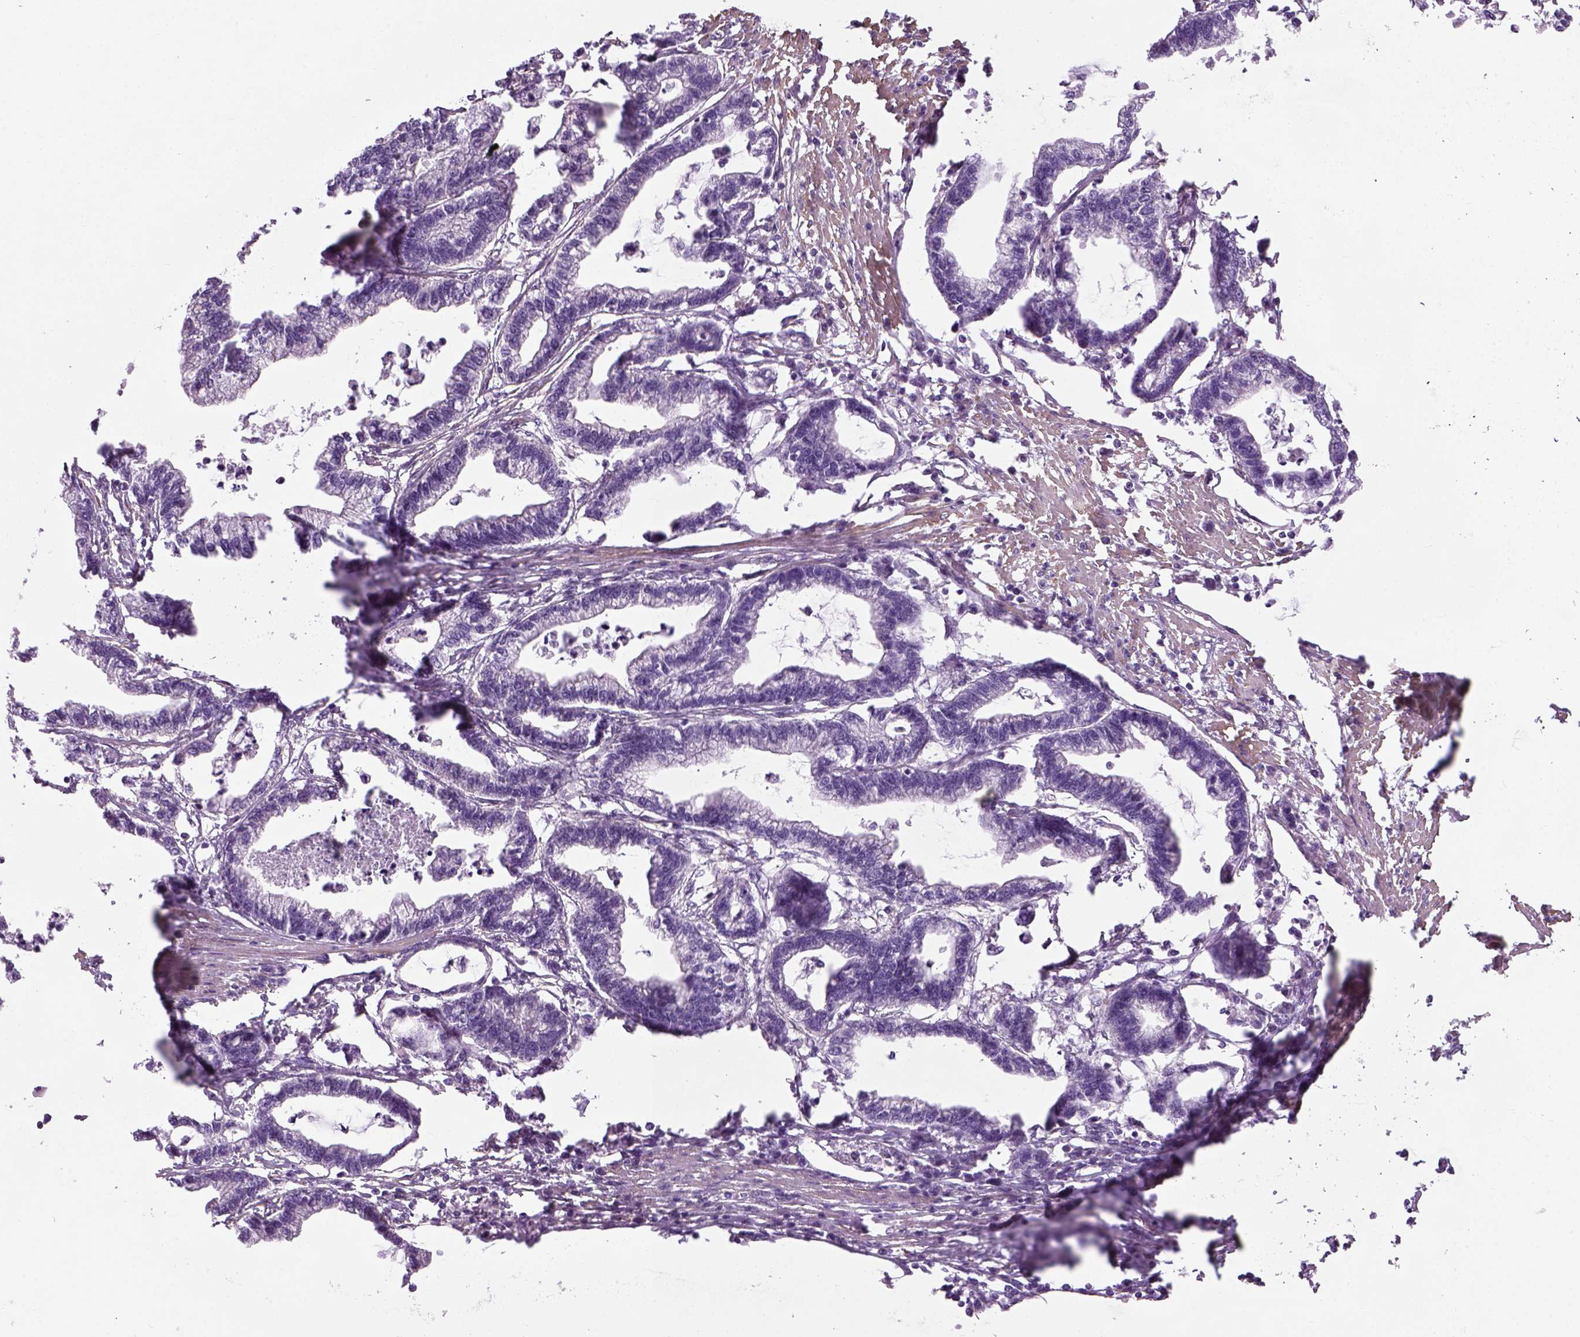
{"staining": {"intensity": "negative", "quantity": "none", "location": "none"}, "tissue": "stomach cancer", "cell_type": "Tumor cells", "image_type": "cancer", "snomed": [{"axis": "morphology", "description": "Adenocarcinoma, NOS"}, {"axis": "topography", "description": "Stomach"}], "caption": "Adenocarcinoma (stomach) was stained to show a protein in brown. There is no significant staining in tumor cells. Brightfield microscopy of IHC stained with DAB (brown) and hematoxylin (blue), captured at high magnification.", "gene": "FAM161A", "patient": {"sex": "male", "age": 83}}